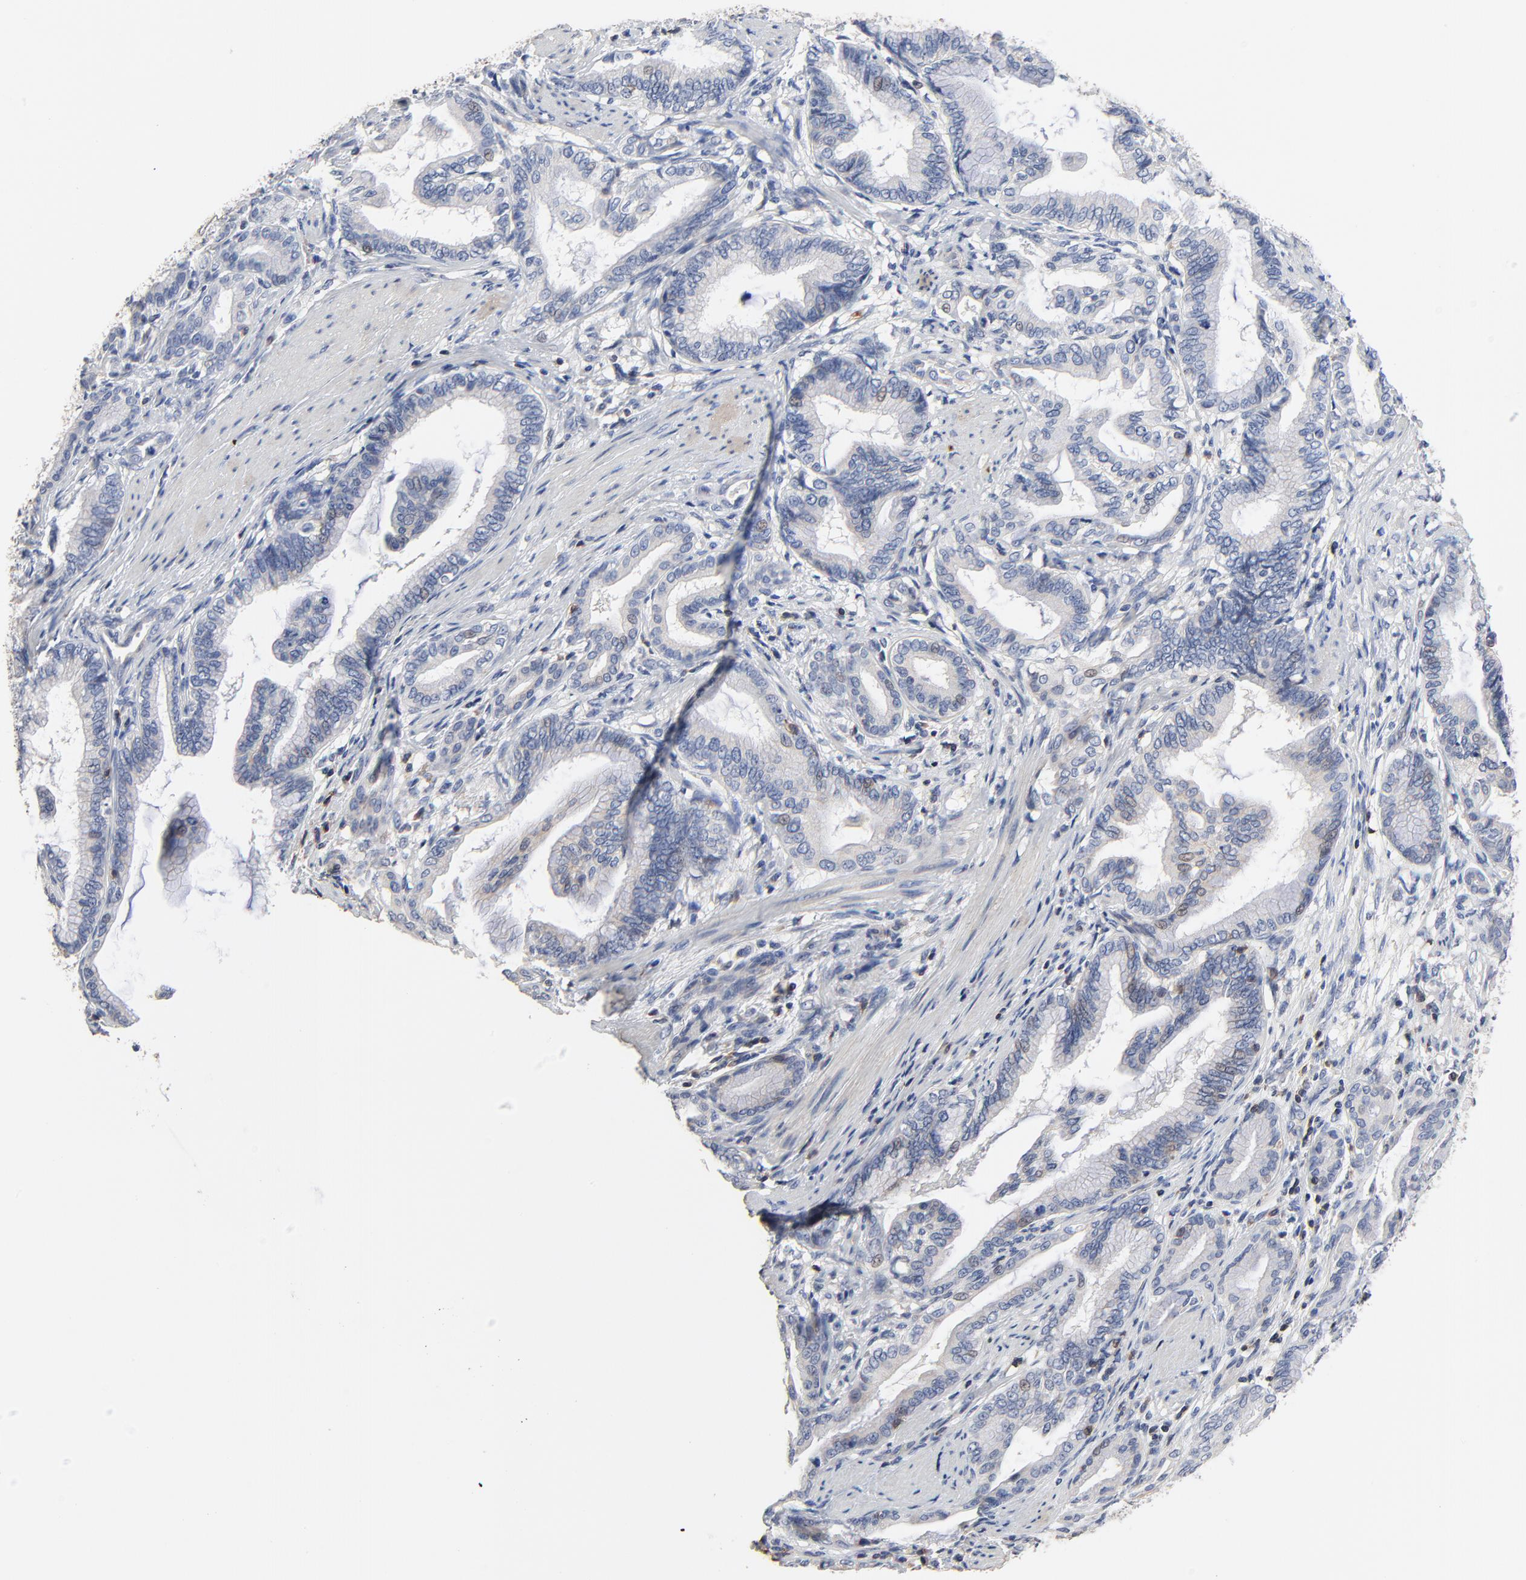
{"staining": {"intensity": "weak", "quantity": "25%-75%", "location": "cytoplasmic/membranous"}, "tissue": "pancreatic cancer", "cell_type": "Tumor cells", "image_type": "cancer", "snomed": [{"axis": "morphology", "description": "Adenocarcinoma, NOS"}, {"axis": "topography", "description": "Pancreas"}], "caption": "Pancreatic cancer (adenocarcinoma) tissue reveals weak cytoplasmic/membranous expression in about 25%-75% of tumor cells, visualized by immunohistochemistry.", "gene": "SKAP1", "patient": {"sex": "female", "age": 64}}